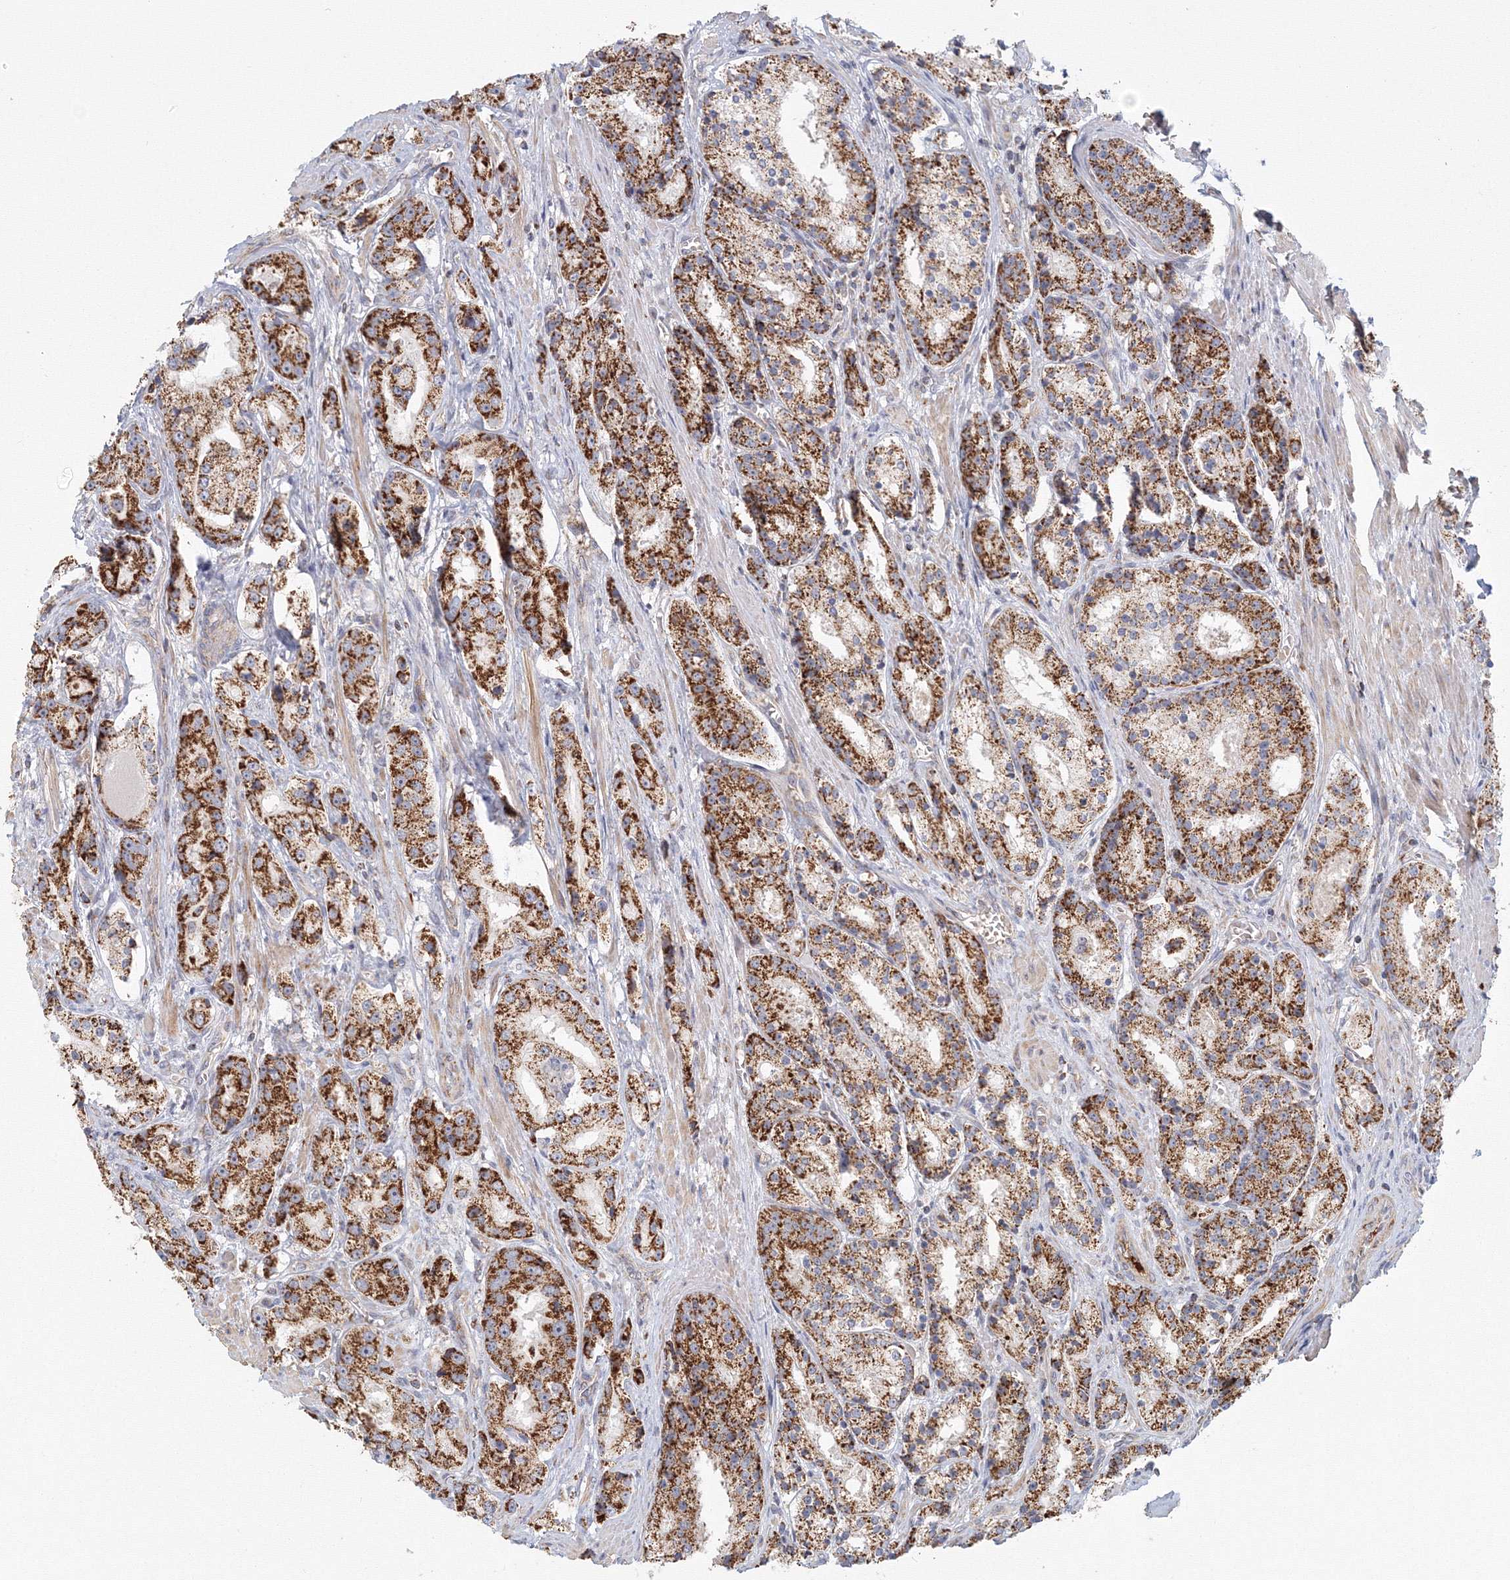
{"staining": {"intensity": "strong", "quantity": ">75%", "location": "cytoplasmic/membranous"}, "tissue": "prostate cancer", "cell_type": "Tumor cells", "image_type": "cancer", "snomed": [{"axis": "morphology", "description": "Adenocarcinoma, High grade"}, {"axis": "topography", "description": "Prostate"}], "caption": "High-power microscopy captured an immunohistochemistry (IHC) photomicrograph of prostate cancer (adenocarcinoma (high-grade)), revealing strong cytoplasmic/membranous positivity in approximately >75% of tumor cells.", "gene": "GRPEL1", "patient": {"sex": "male", "age": 60}}